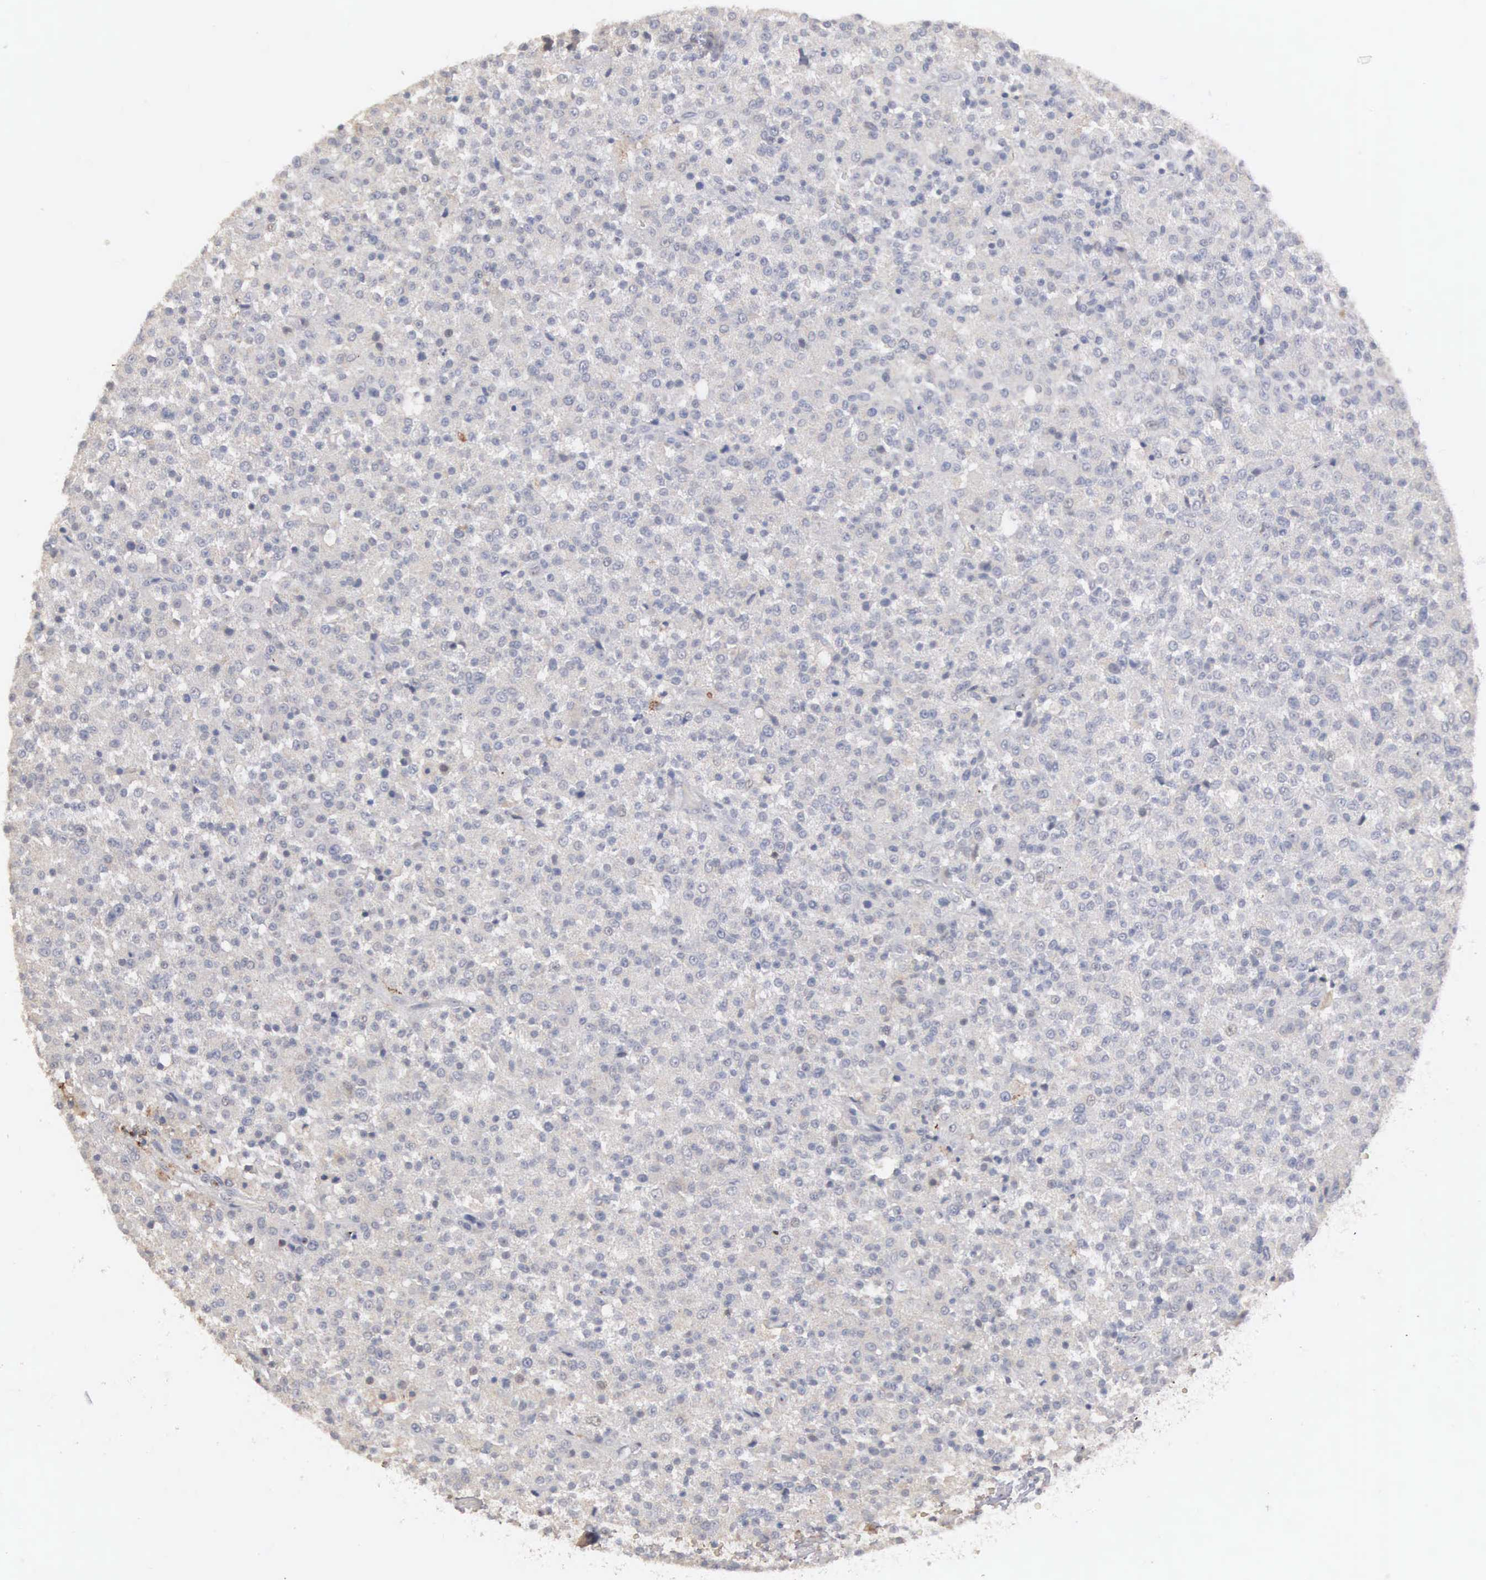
{"staining": {"intensity": "negative", "quantity": "none", "location": "none"}, "tissue": "testis cancer", "cell_type": "Tumor cells", "image_type": "cancer", "snomed": [{"axis": "morphology", "description": "Seminoma, NOS"}, {"axis": "topography", "description": "Testis"}], "caption": "Testis cancer (seminoma) was stained to show a protein in brown. There is no significant positivity in tumor cells. (DAB (3,3'-diaminobenzidine) immunohistochemistry, high magnification).", "gene": "AMN", "patient": {"sex": "male", "age": 59}}